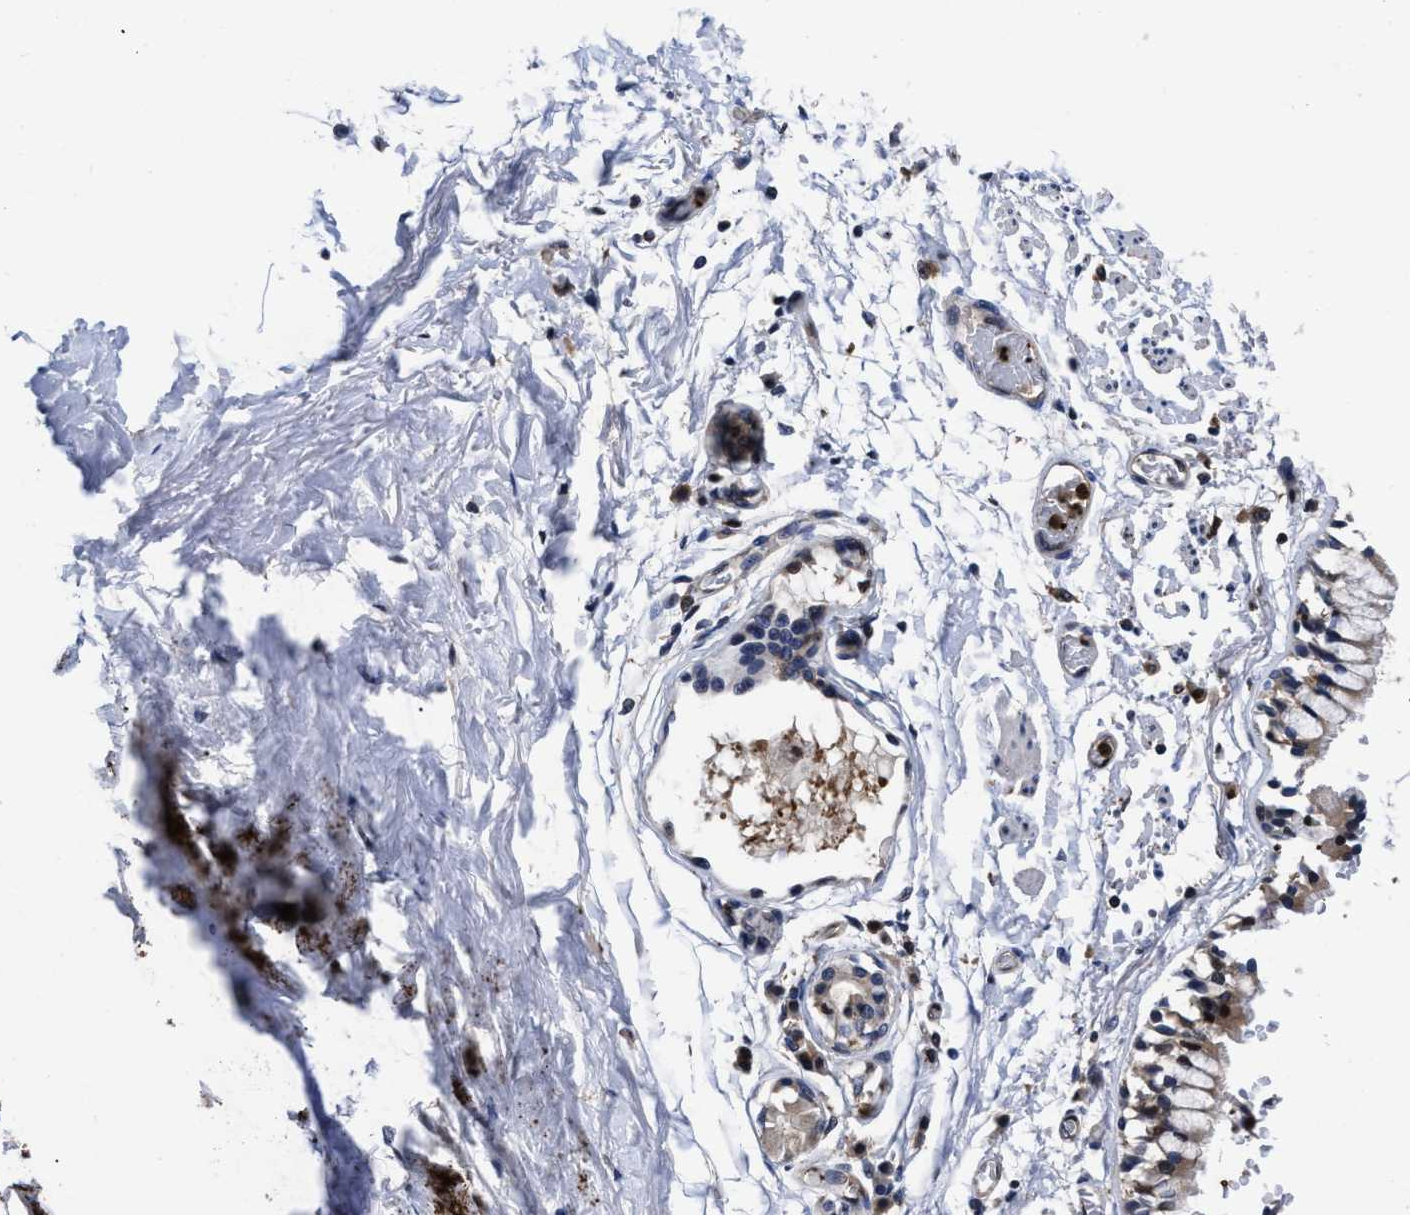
{"staining": {"intensity": "moderate", "quantity": "25%-75%", "location": "cytoplasmic/membranous"}, "tissue": "adipose tissue", "cell_type": "Adipocytes", "image_type": "normal", "snomed": [{"axis": "morphology", "description": "Normal tissue, NOS"}, {"axis": "topography", "description": "Cartilage tissue"}, {"axis": "topography", "description": "Lung"}], "caption": "DAB immunohistochemical staining of unremarkable human adipose tissue exhibits moderate cytoplasmic/membranous protein positivity in approximately 25%-75% of adipocytes. Ihc stains the protein in brown and the nuclei are stained blue.", "gene": "ACLY", "patient": {"sex": "female", "age": 77}}